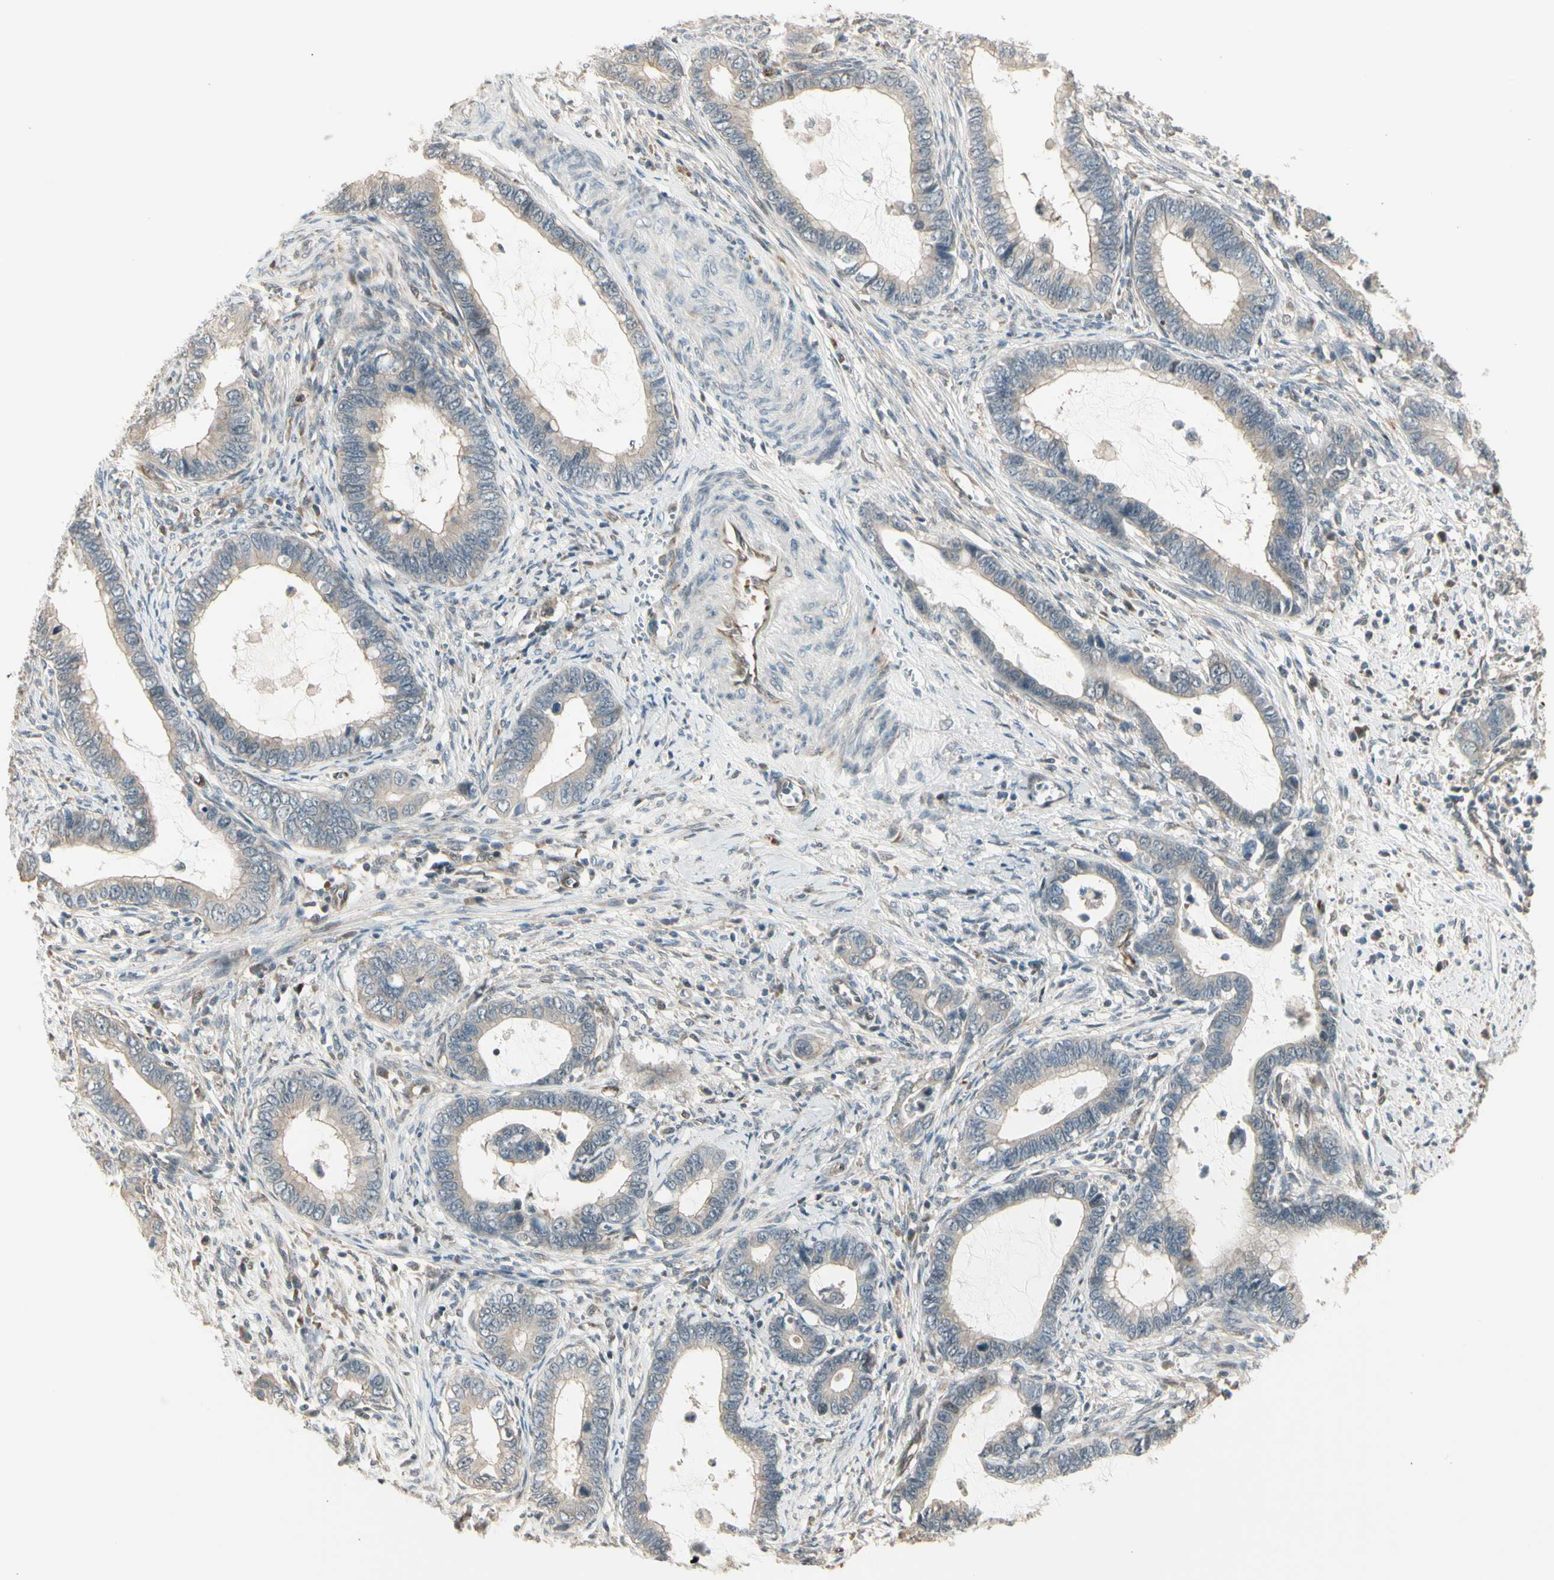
{"staining": {"intensity": "weak", "quantity": "25%-75%", "location": "cytoplasmic/membranous"}, "tissue": "cervical cancer", "cell_type": "Tumor cells", "image_type": "cancer", "snomed": [{"axis": "morphology", "description": "Adenocarcinoma, NOS"}, {"axis": "topography", "description": "Cervix"}], "caption": "This photomicrograph shows immunohistochemistry staining of cervical cancer (adenocarcinoma), with low weak cytoplasmic/membranous staining in about 25%-75% of tumor cells.", "gene": "SVBP", "patient": {"sex": "female", "age": 44}}